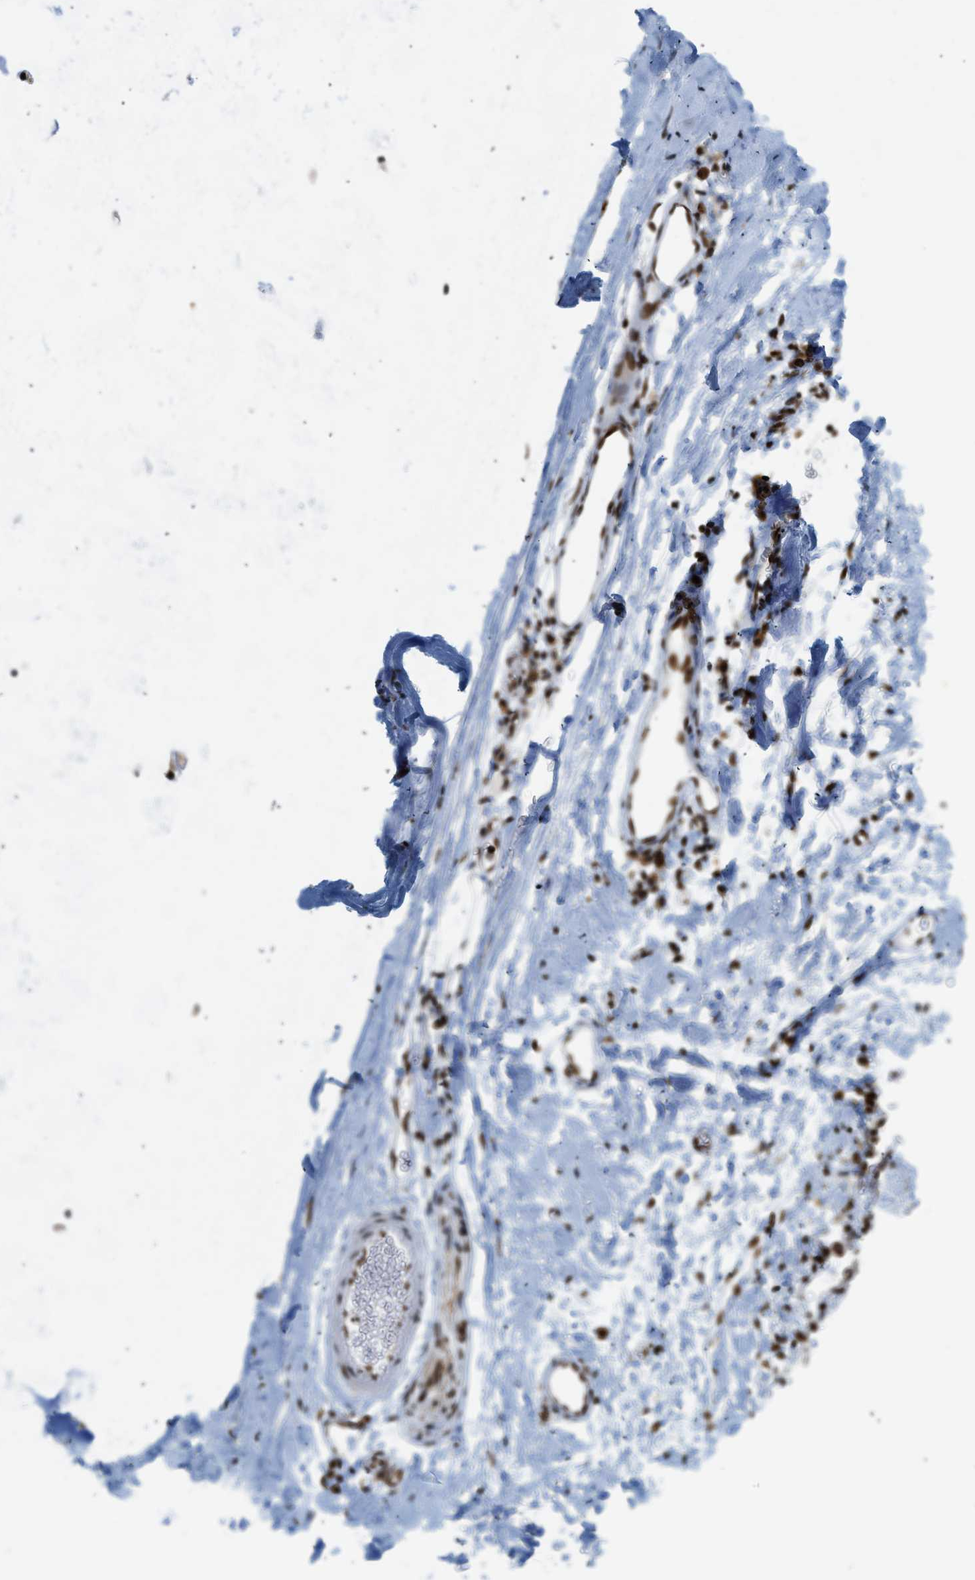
{"staining": {"intensity": "strong", "quantity": ">75%", "location": "nuclear"}, "tissue": "adipose tissue", "cell_type": "Adipocytes", "image_type": "normal", "snomed": [{"axis": "morphology", "description": "Normal tissue, NOS"}, {"axis": "topography", "description": "Cartilage tissue"}, {"axis": "topography", "description": "Bronchus"}], "caption": "Approximately >75% of adipocytes in normal adipose tissue show strong nuclear protein positivity as visualized by brown immunohistochemical staining.", "gene": "ZNF22", "patient": {"sex": "female", "age": 53}}